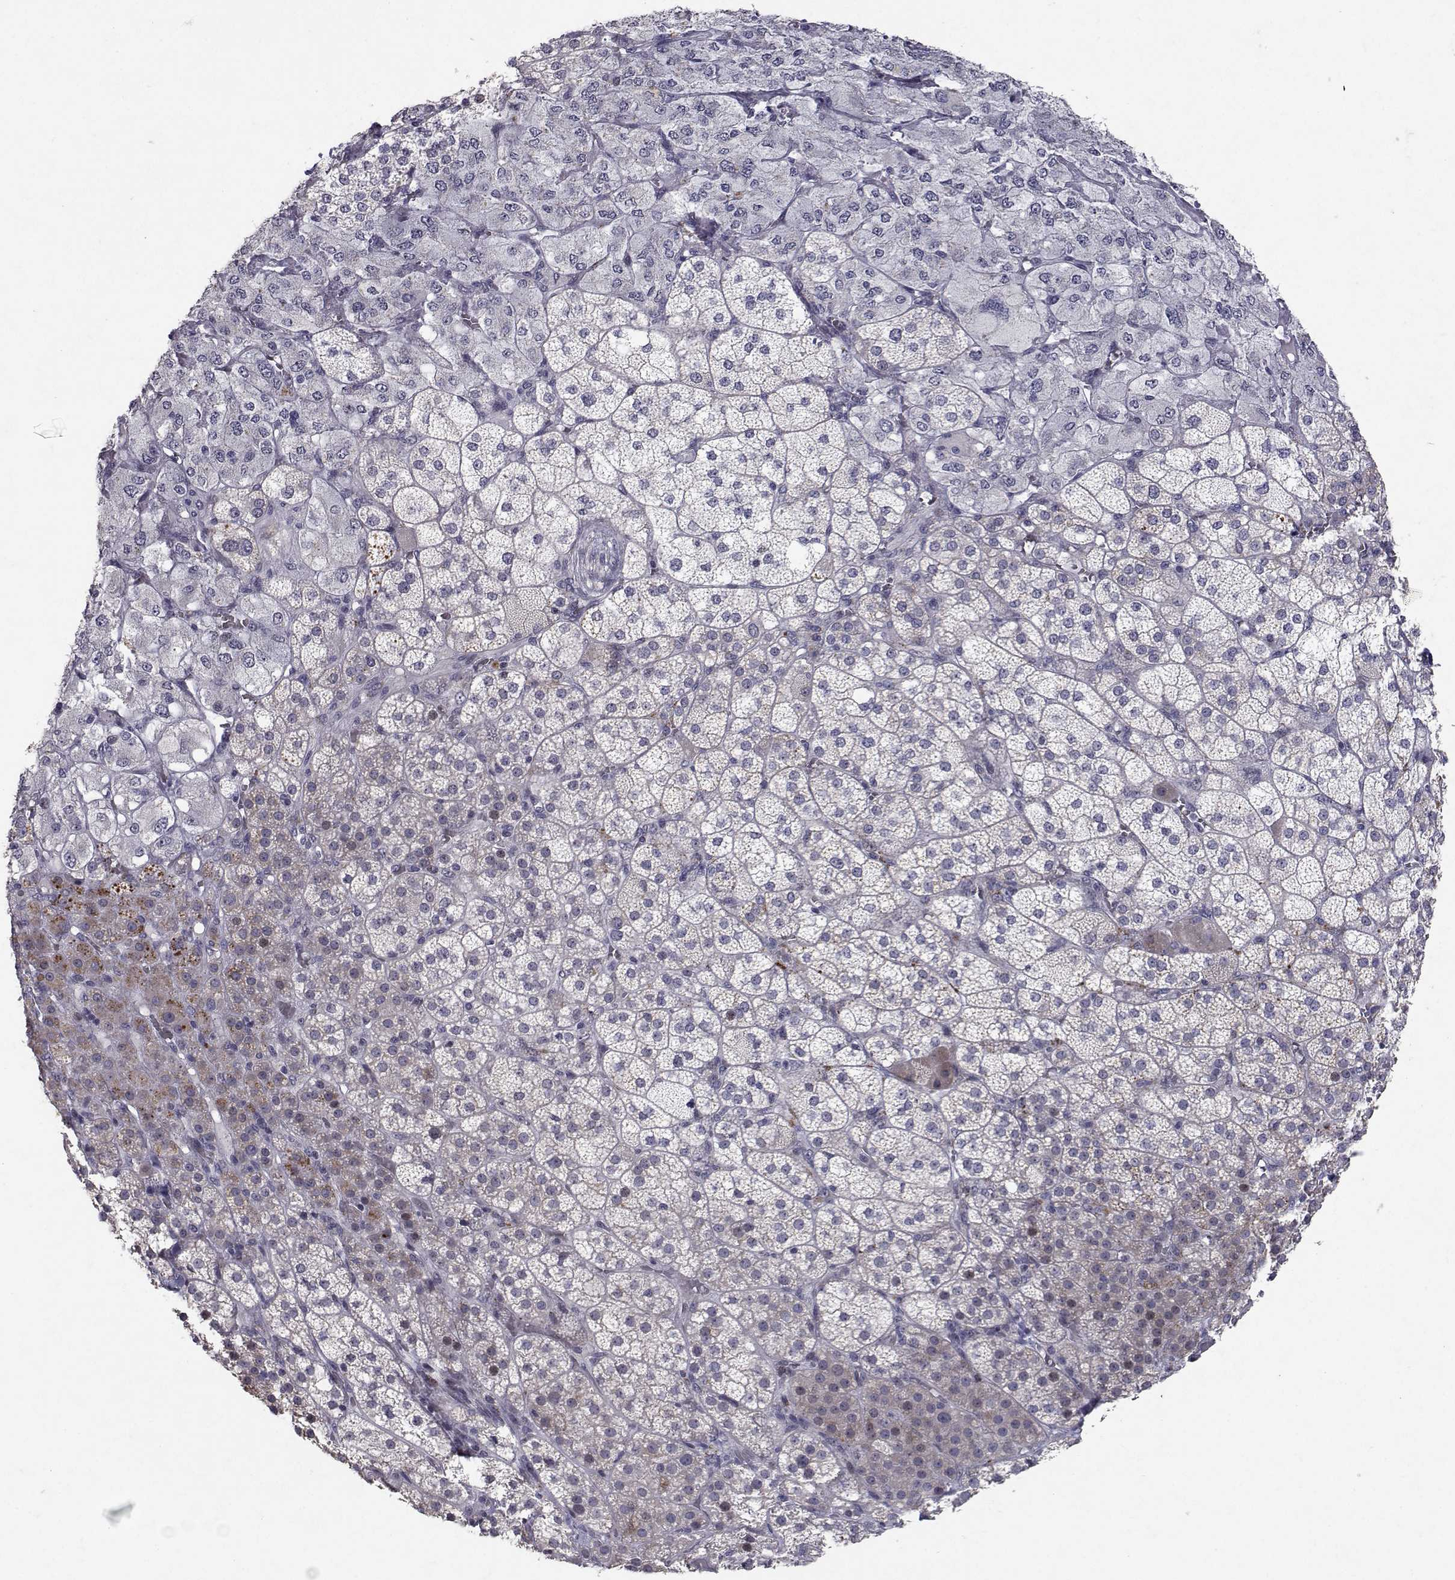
{"staining": {"intensity": "moderate", "quantity": "<25%", "location": "cytoplasmic/membranous"}, "tissue": "adrenal gland", "cell_type": "Glandular cells", "image_type": "normal", "snomed": [{"axis": "morphology", "description": "Normal tissue, NOS"}, {"axis": "topography", "description": "Adrenal gland"}], "caption": "Immunohistochemical staining of normal human adrenal gland exhibits <25% levels of moderate cytoplasmic/membranous protein positivity in about <25% of glandular cells.", "gene": "RBPJL", "patient": {"sex": "female", "age": 60}}